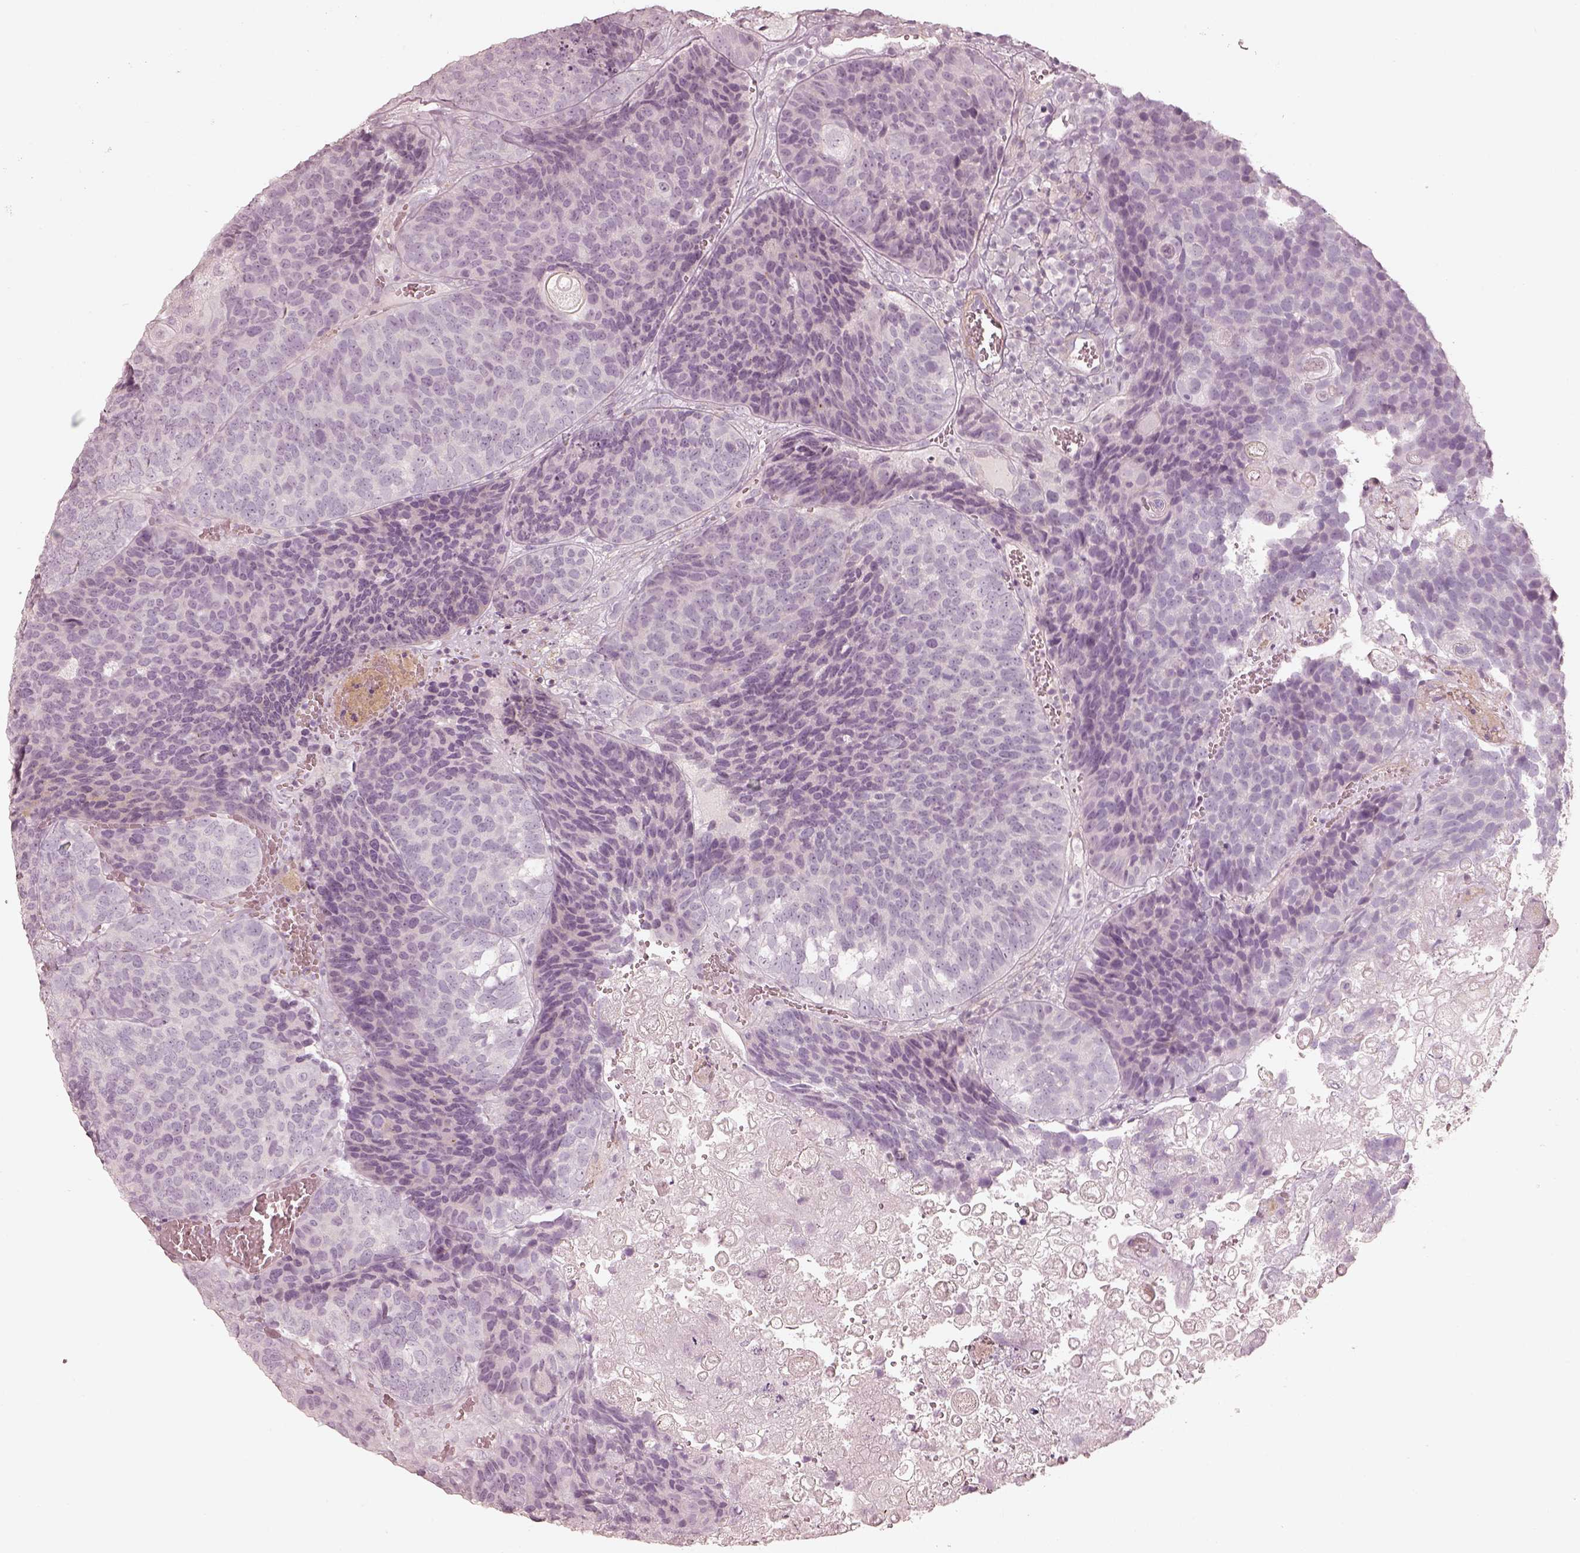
{"staining": {"intensity": "negative", "quantity": "none", "location": "none"}, "tissue": "urothelial cancer", "cell_type": "Tumor cells", "image_type": "cancer", "snomed": [{"axis": "morphology", "description": "Urothelial carcinoma, Low grade"}, {"axis": "topography", "description": "Urinary bladder"}], "caption": "Immunohistochemical staining of low-grade urothelial carcinoma demonstrates no significant expression in tumor cells. Nuclei are stained in blue.", "gene": "PRLHR", "patient": {"sex": "female", "age": 62}}